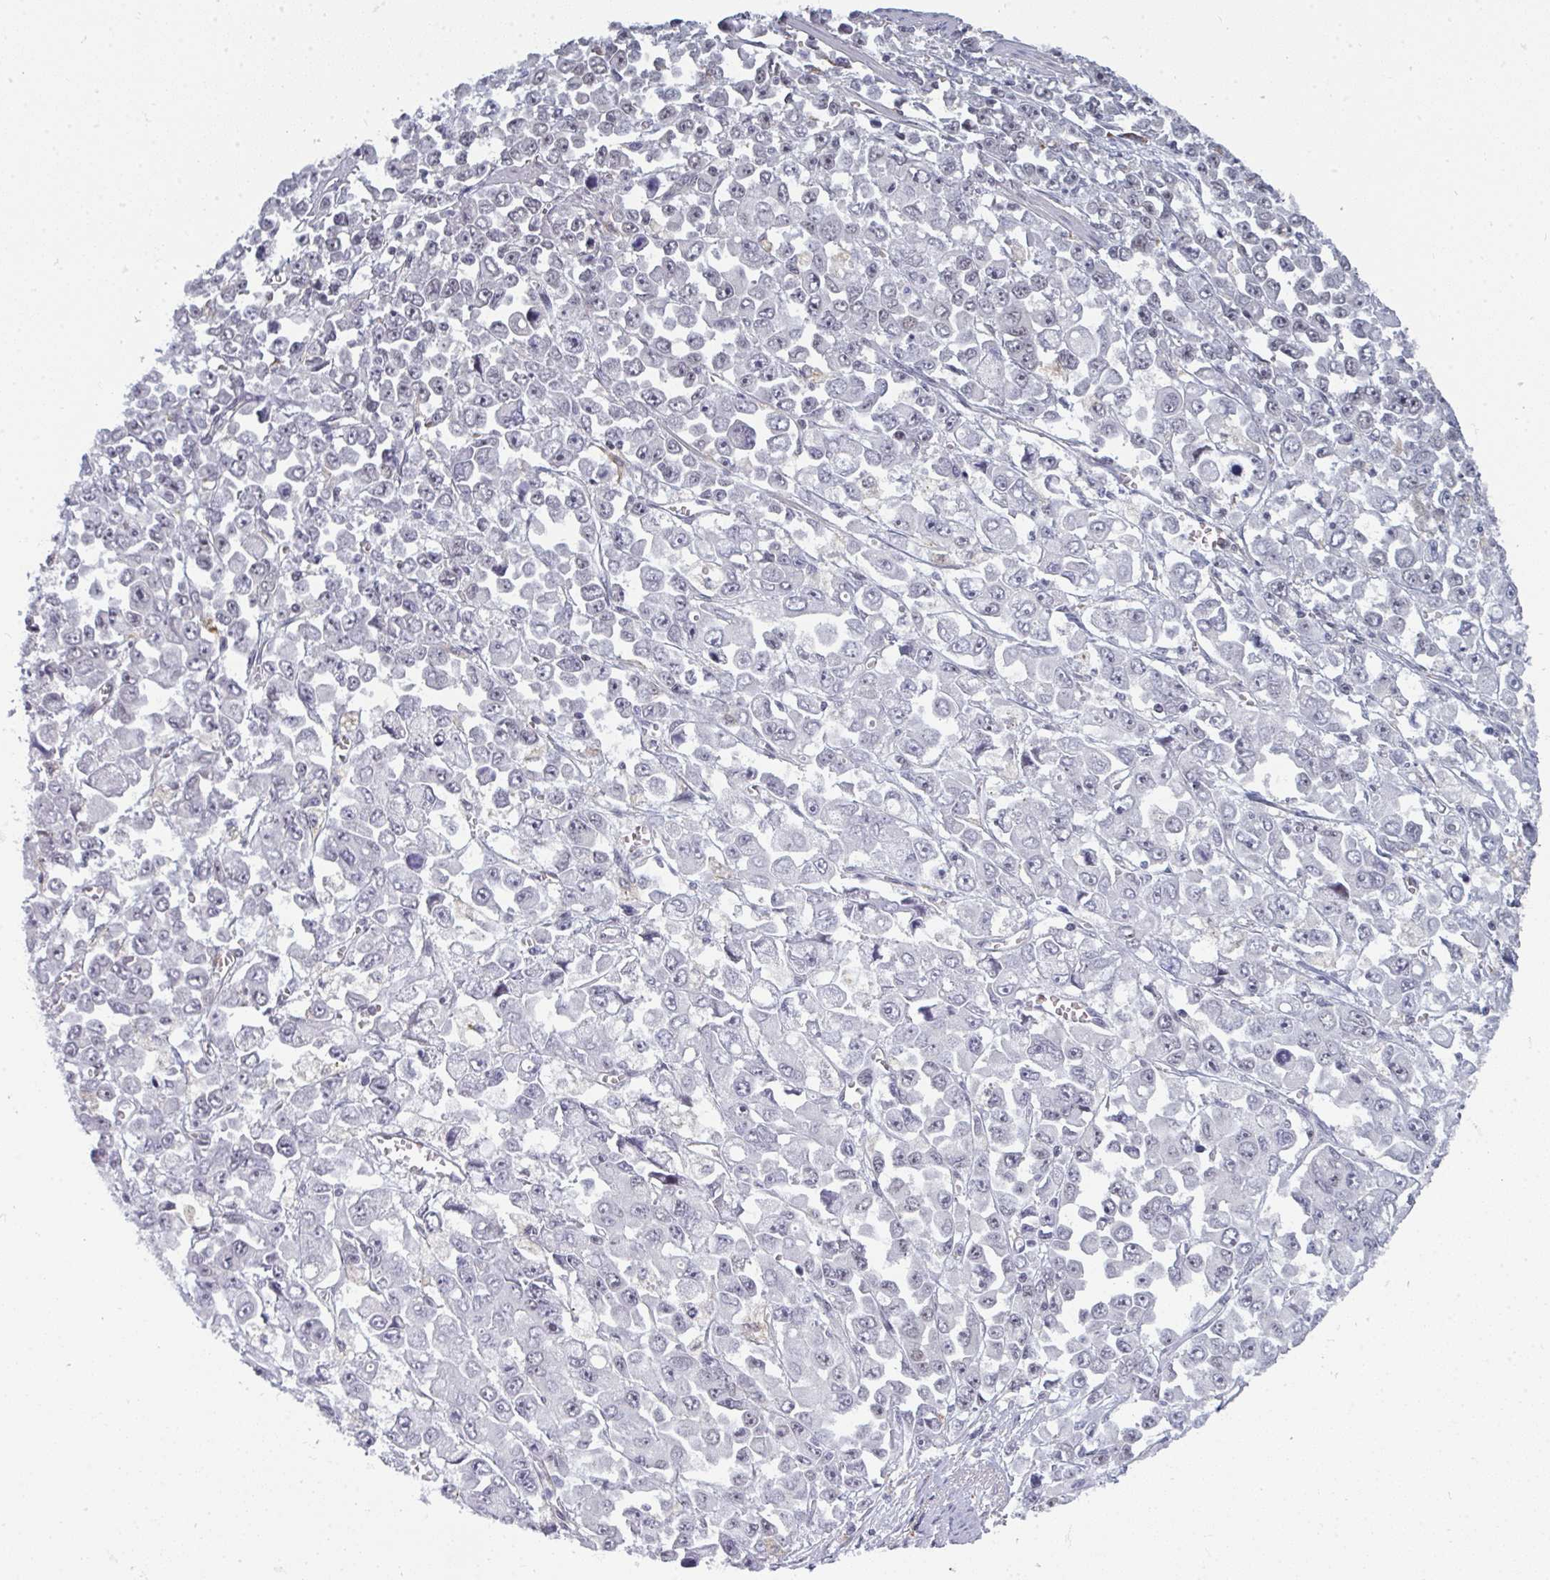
{"staining": {"intensity": "negative", "quantity": "none", "location": "none"}, "tissue": "stomach cancer", "cell_type": "Tumor cells", "image_type": "cancer", "snomed": [{"axis": "morphology", "description": "Adenocarcinoma, NOS"}, {"axis": "topography", "description": "Stomach, upper"}], "caption": "The histopathology image displays no significant staining in tumor cells of stomach cancer (adenocarcinoma).", "gene": "ATF1", "patient": {"sex": "male", "age": 70}}